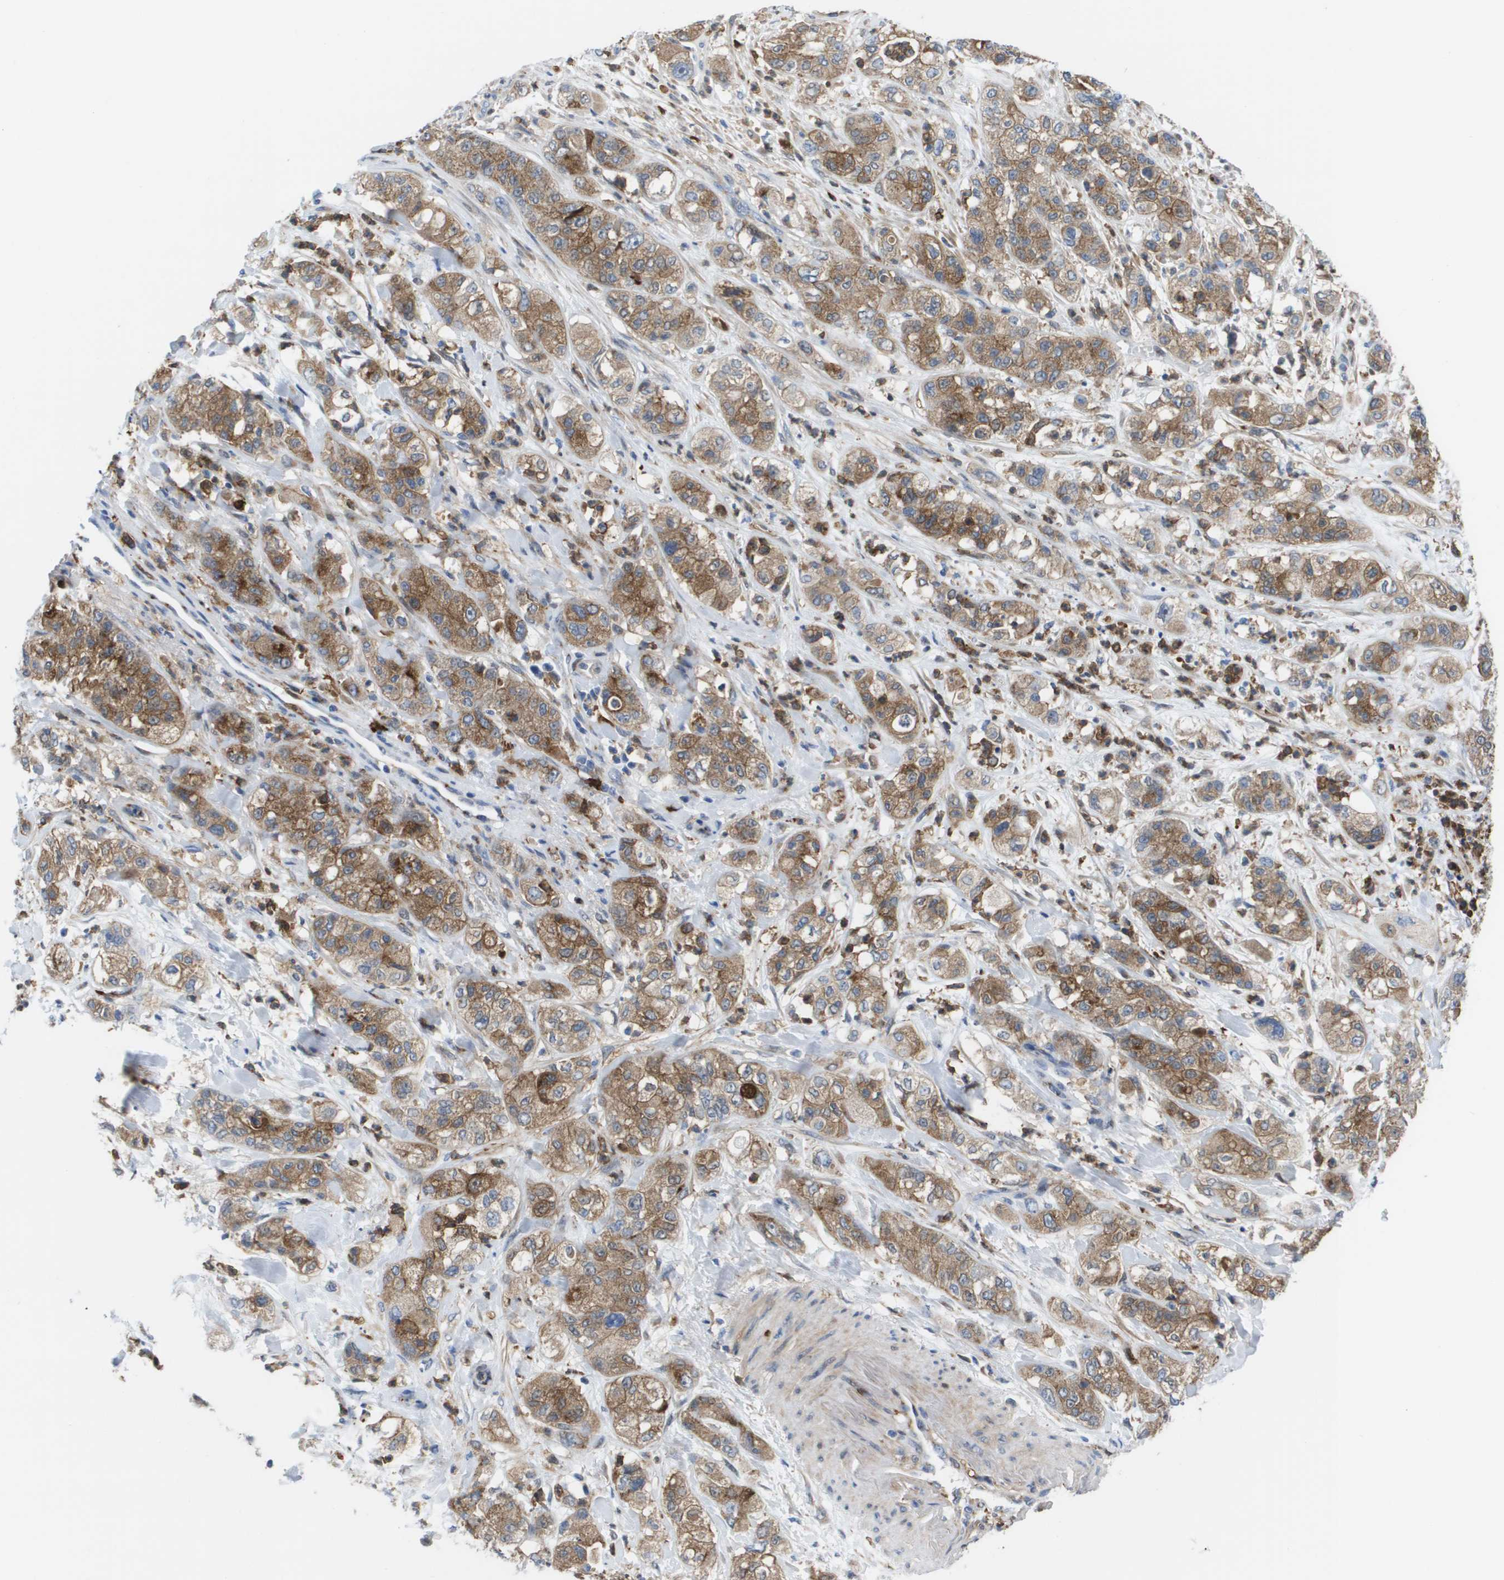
{"staining": {"intensity": "moderate", "quantity": ">75%", "location": "cytoplasmic/membranous"}, "tissue": "pancreatic cancer", "cell_type": "Tumor cells", "image_type": "cancer", "snomed": [{"axis": "morphology", "description": "Adenocarcinoma, NOS"}, {"axis": "topography", "description": "Pancreas"}], "caption": "IHC of pancreatic cancer (adenocarcinoma) shows medium levels of moderate cytoplasmic/membranous staining in about >75% of tumor cells. Immunohistochemistry (ihc) stains the protein of interest in brown and the nuclei are stained blue.", "gene": "SLC37A2", "patient": {"sex": "female", "age": 78}}